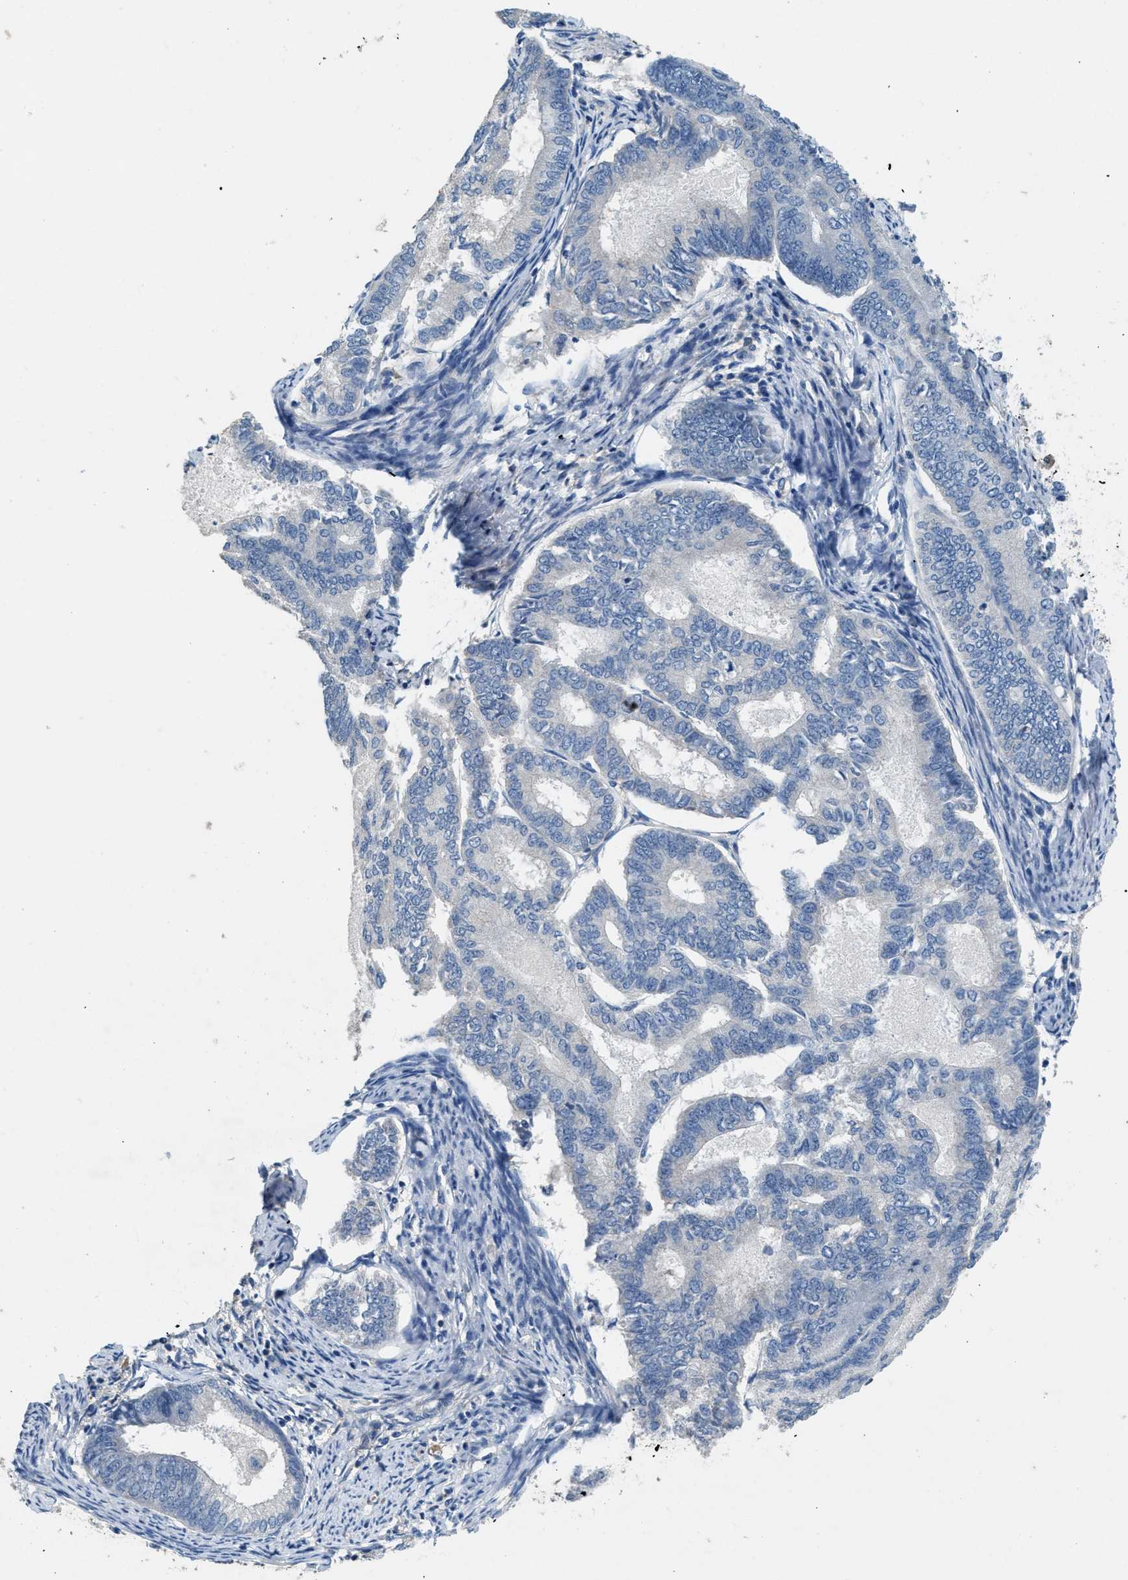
{"staining": {"intensity": "negative", "quantity": "none", "location": "none"}, "tissue": "endometrial cancer", "cell_type": "Tumor cells", "image_type": "cancer", "snomed": [{"axis": "morphology", "description": "Adenocarcinoma, NOS"}, {"axis": "topography", "description": "Endometrium"}], "caption": "Tumor cells show no significant expression in endometrial adenocarcinoma.", "gene": "DGKE", "patient": {"sex": "female", "age": 86}}